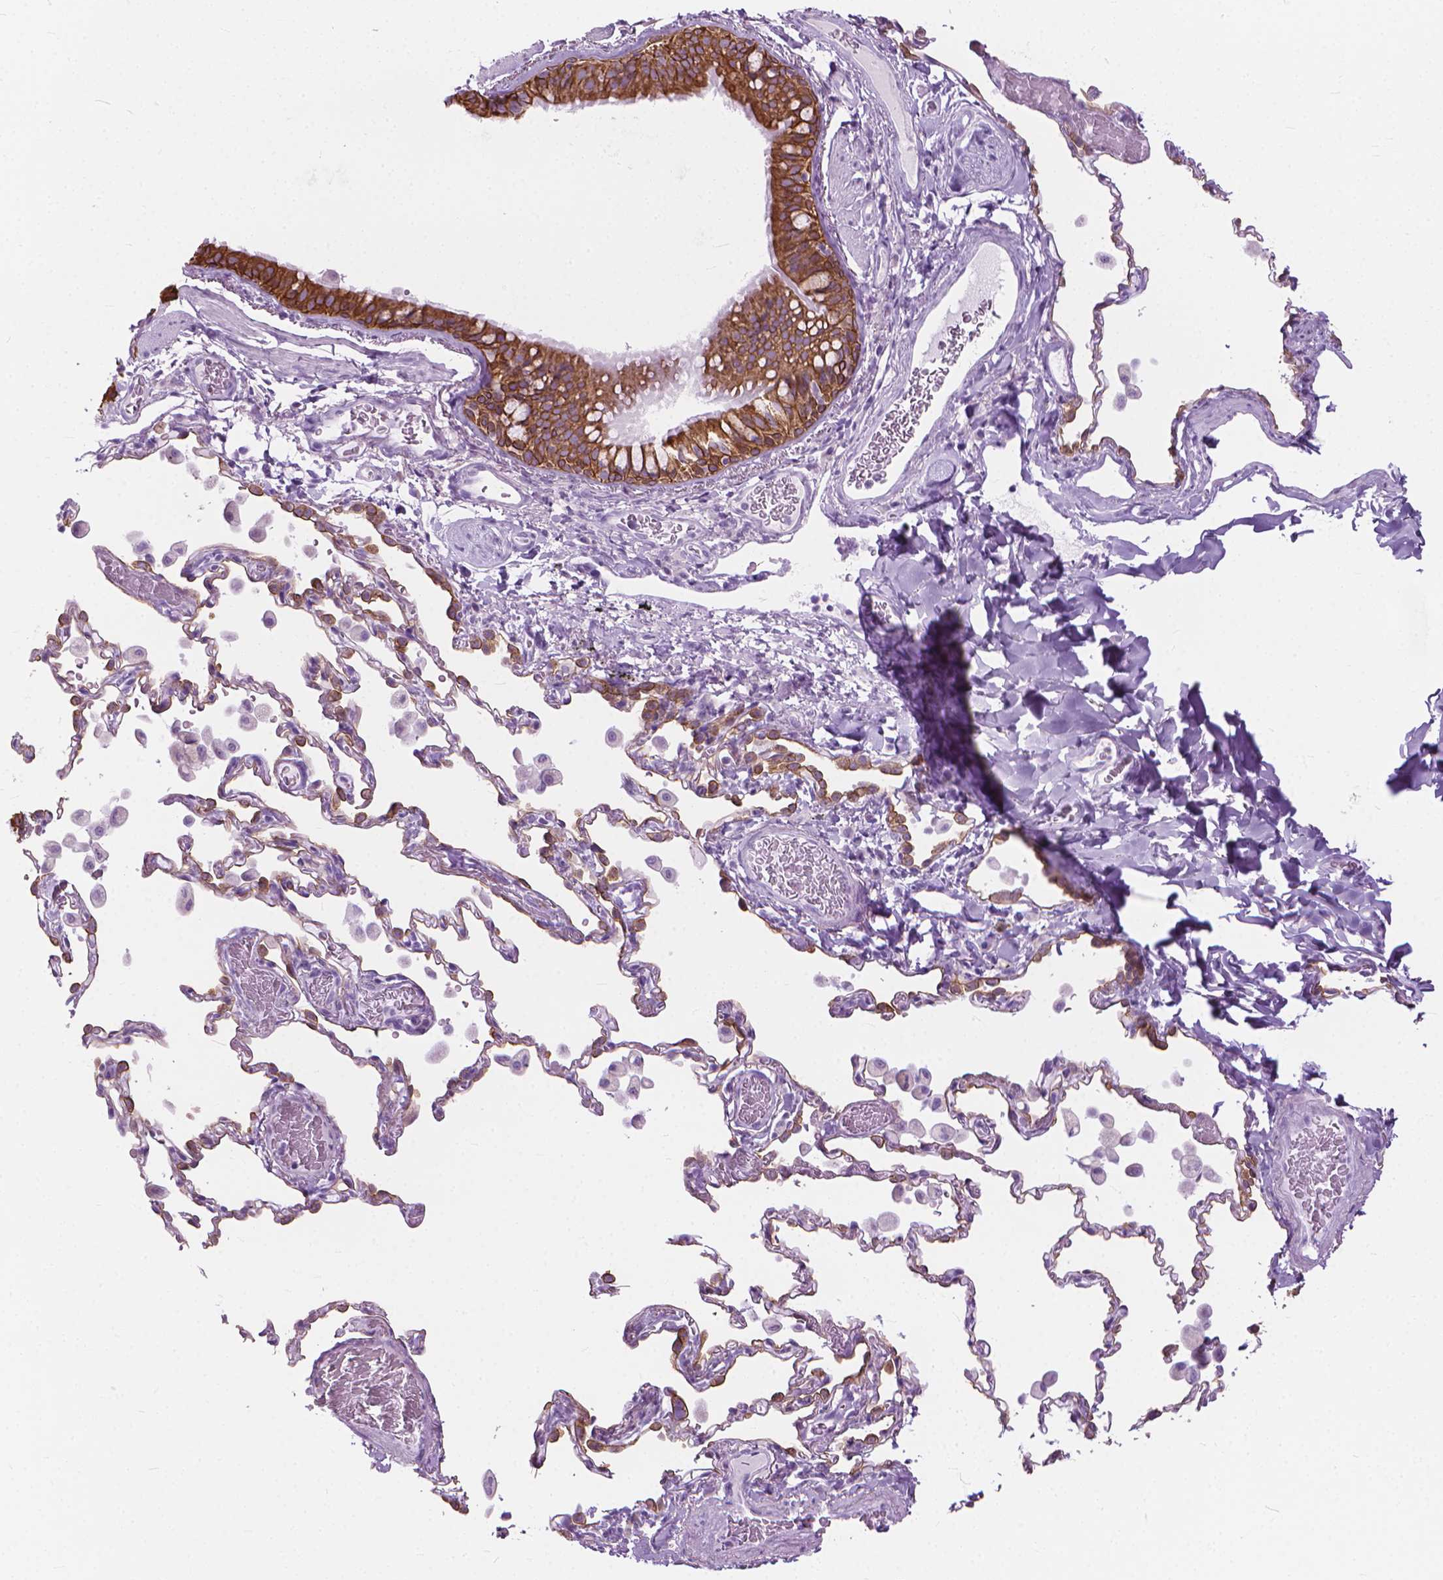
{"staining": {"intensity": "strong", "quantity": ">75%", "location": "cytoplasmic/membranous"}, "tissue": "bronchus", "cell_type": "Respiratory epithelial cells", "image_type": "normal", "snomed": [{"axis": "morphology", "description": "Normal tissue, NOS"}, {"axis": "topography", "description": "Bronchus"}, {"axis": "topography", "description": "Lung"}], "caption": "Protein staining of normal bronchus shows strong cytoplasmic/membranous expression in about >75% of respiratory epithelial cells.", "gene": "HTR2B", "patient": {"sex": "male", "age": 54}}